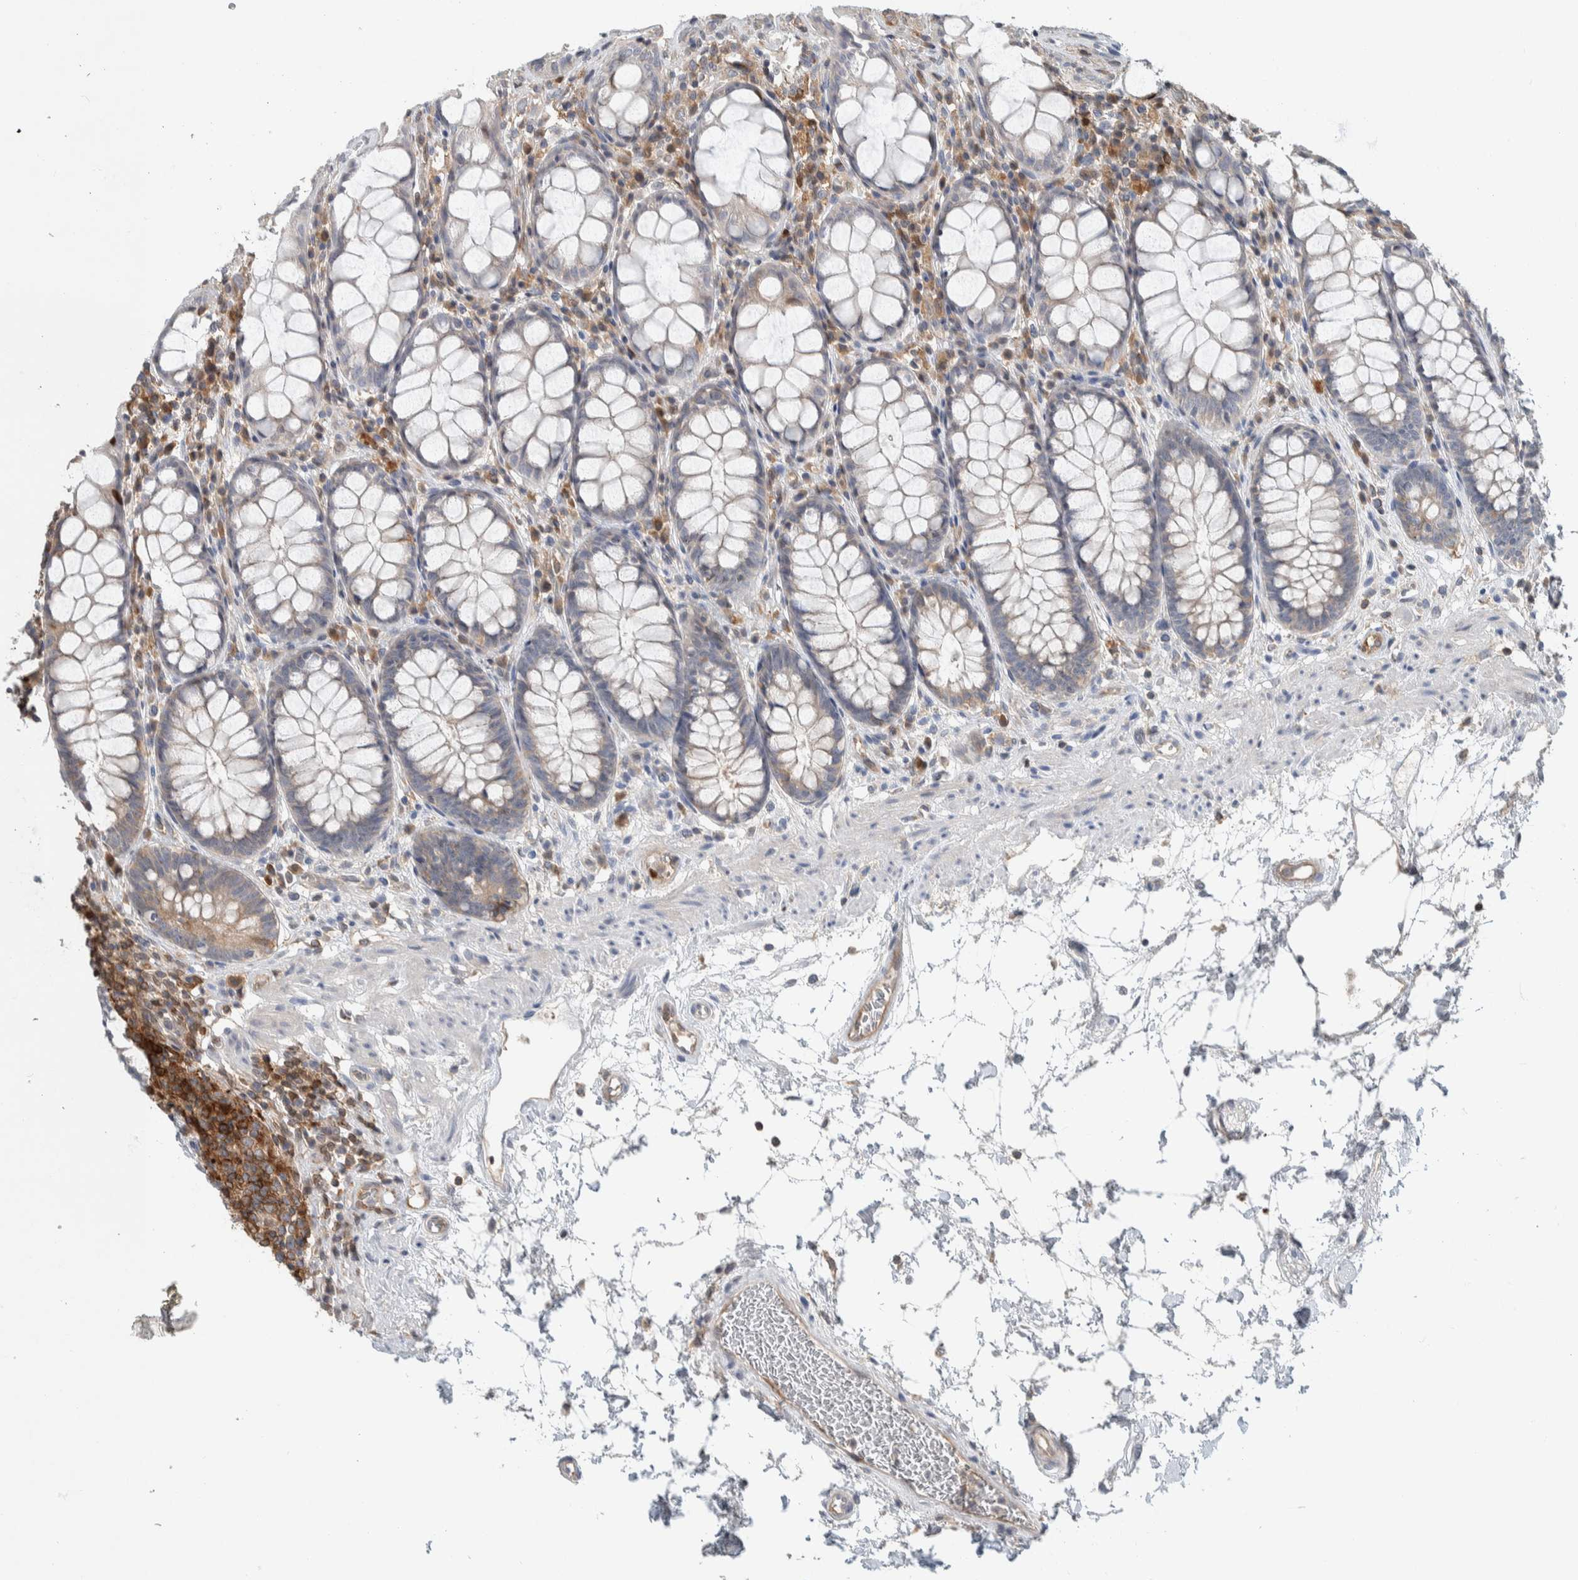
{"staining": {"intensity": "moderate", "quantity": "25%-75%", "location": "cytoplasmic/membranous"}, "tissue": "rectum", "cell_type": "Glandular cells", "image_type": "normal", "snomed": [{"axis": "morphology", "description": "Normal tissue, NOS"}, {"axis": "topography", "description": "Rectum"}], "caption": "Immunohistochemical staining of unremarkable rectum shows moderate cytoplasmic/membranous protein positivity in approximately 25%-75% of glandular cells.", "gene": "NFKB2", "patient": {"sex": "male", "age": 64}}